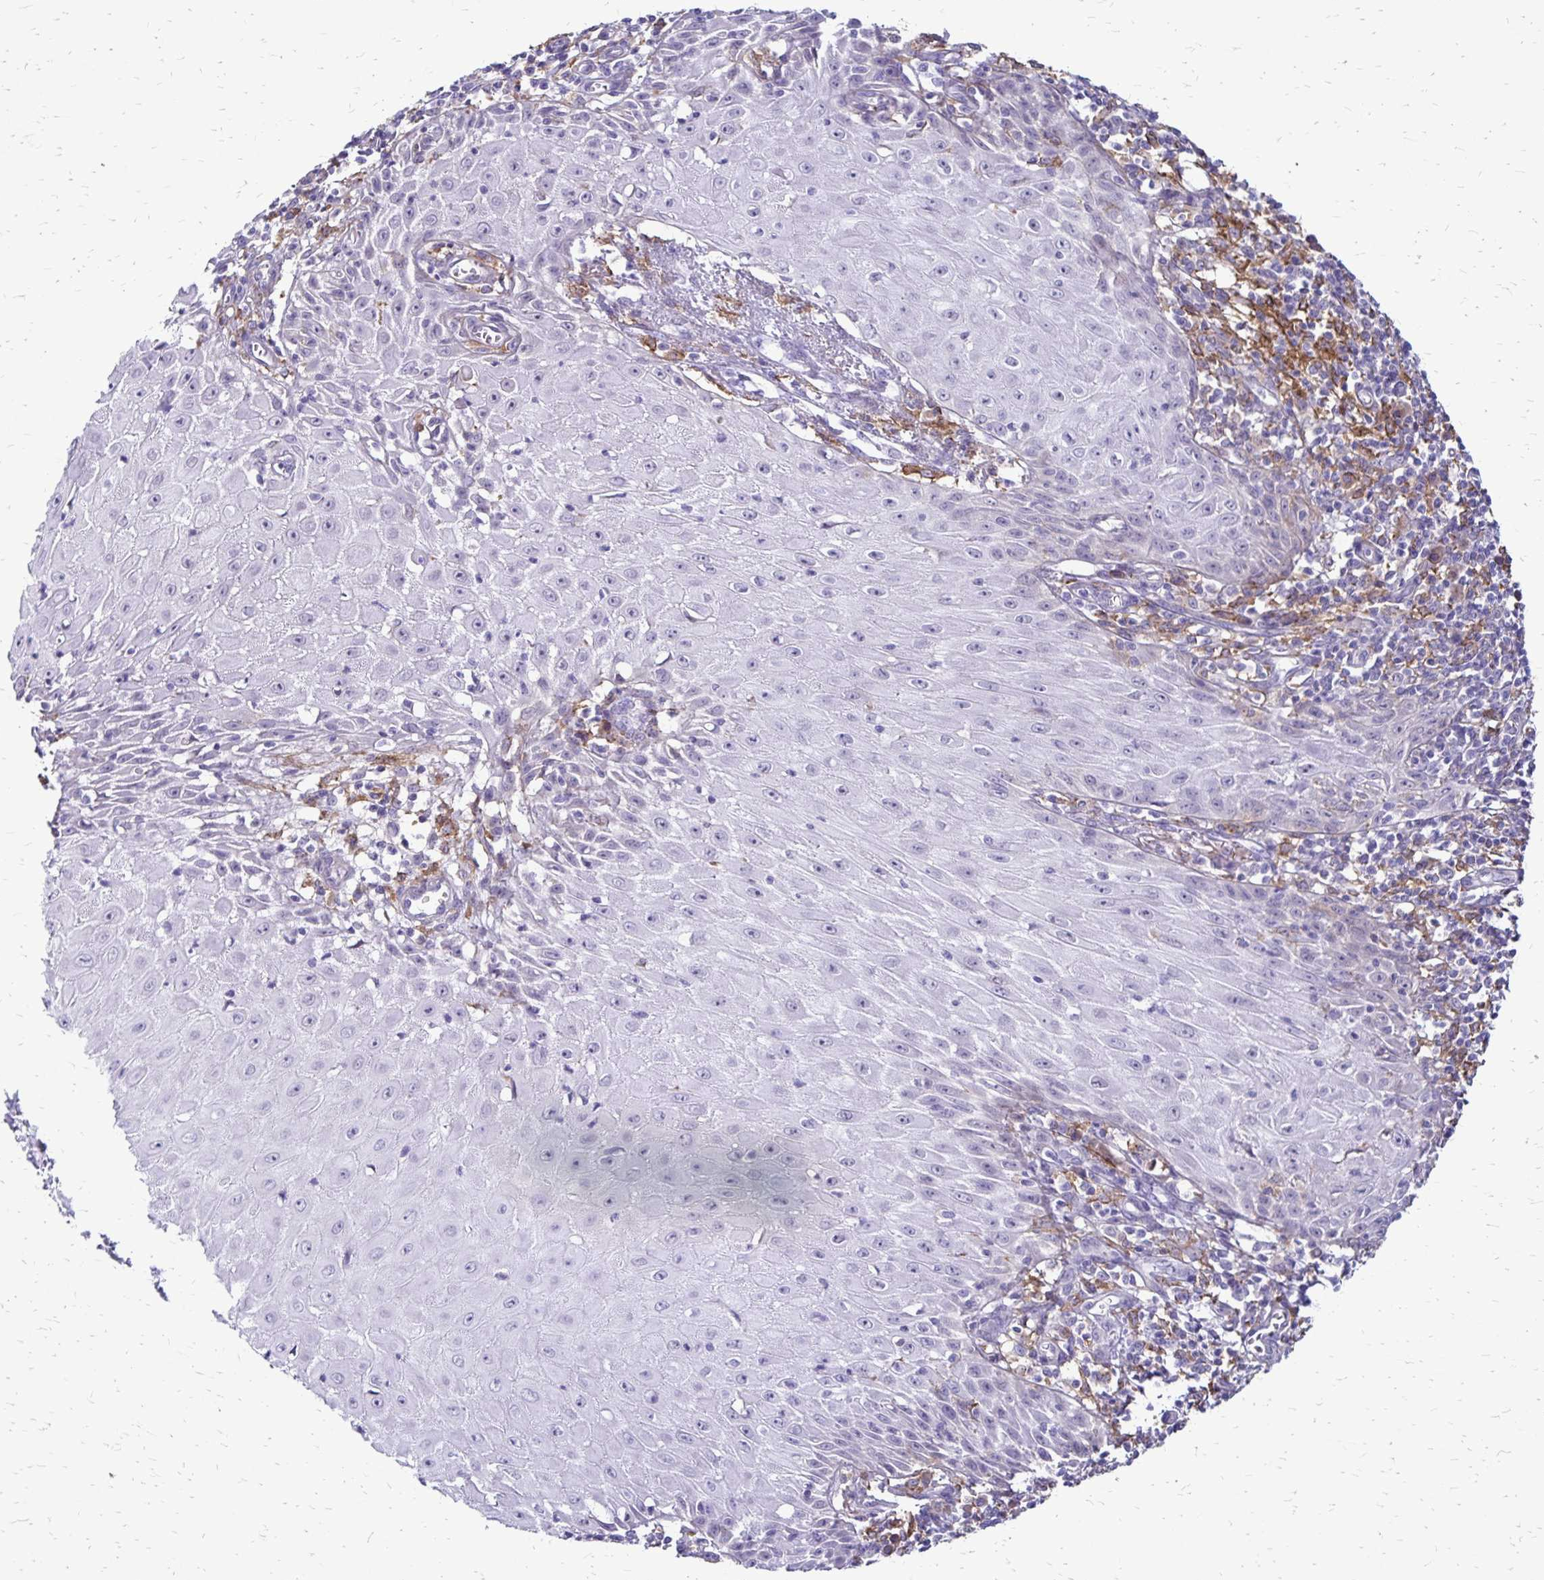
{"staining": {"intensity": "negative", "quantity": "none", "location": "none"}, "tissue": "skin cancer", "cell_type": "Tumor cells", "image_type": "cancer", "snomed": [{"axis": "morphology", "description": "Squamous cell carcinoma, NOS"}, {"axis": "topography", "description": "Skin"}], "caption": "A micrograph of skin cancer stained for a protein demonstrates no brown staining in tumor cells.", "gene": "TNS3", "patient": {"sex": "female", "age": 73}}